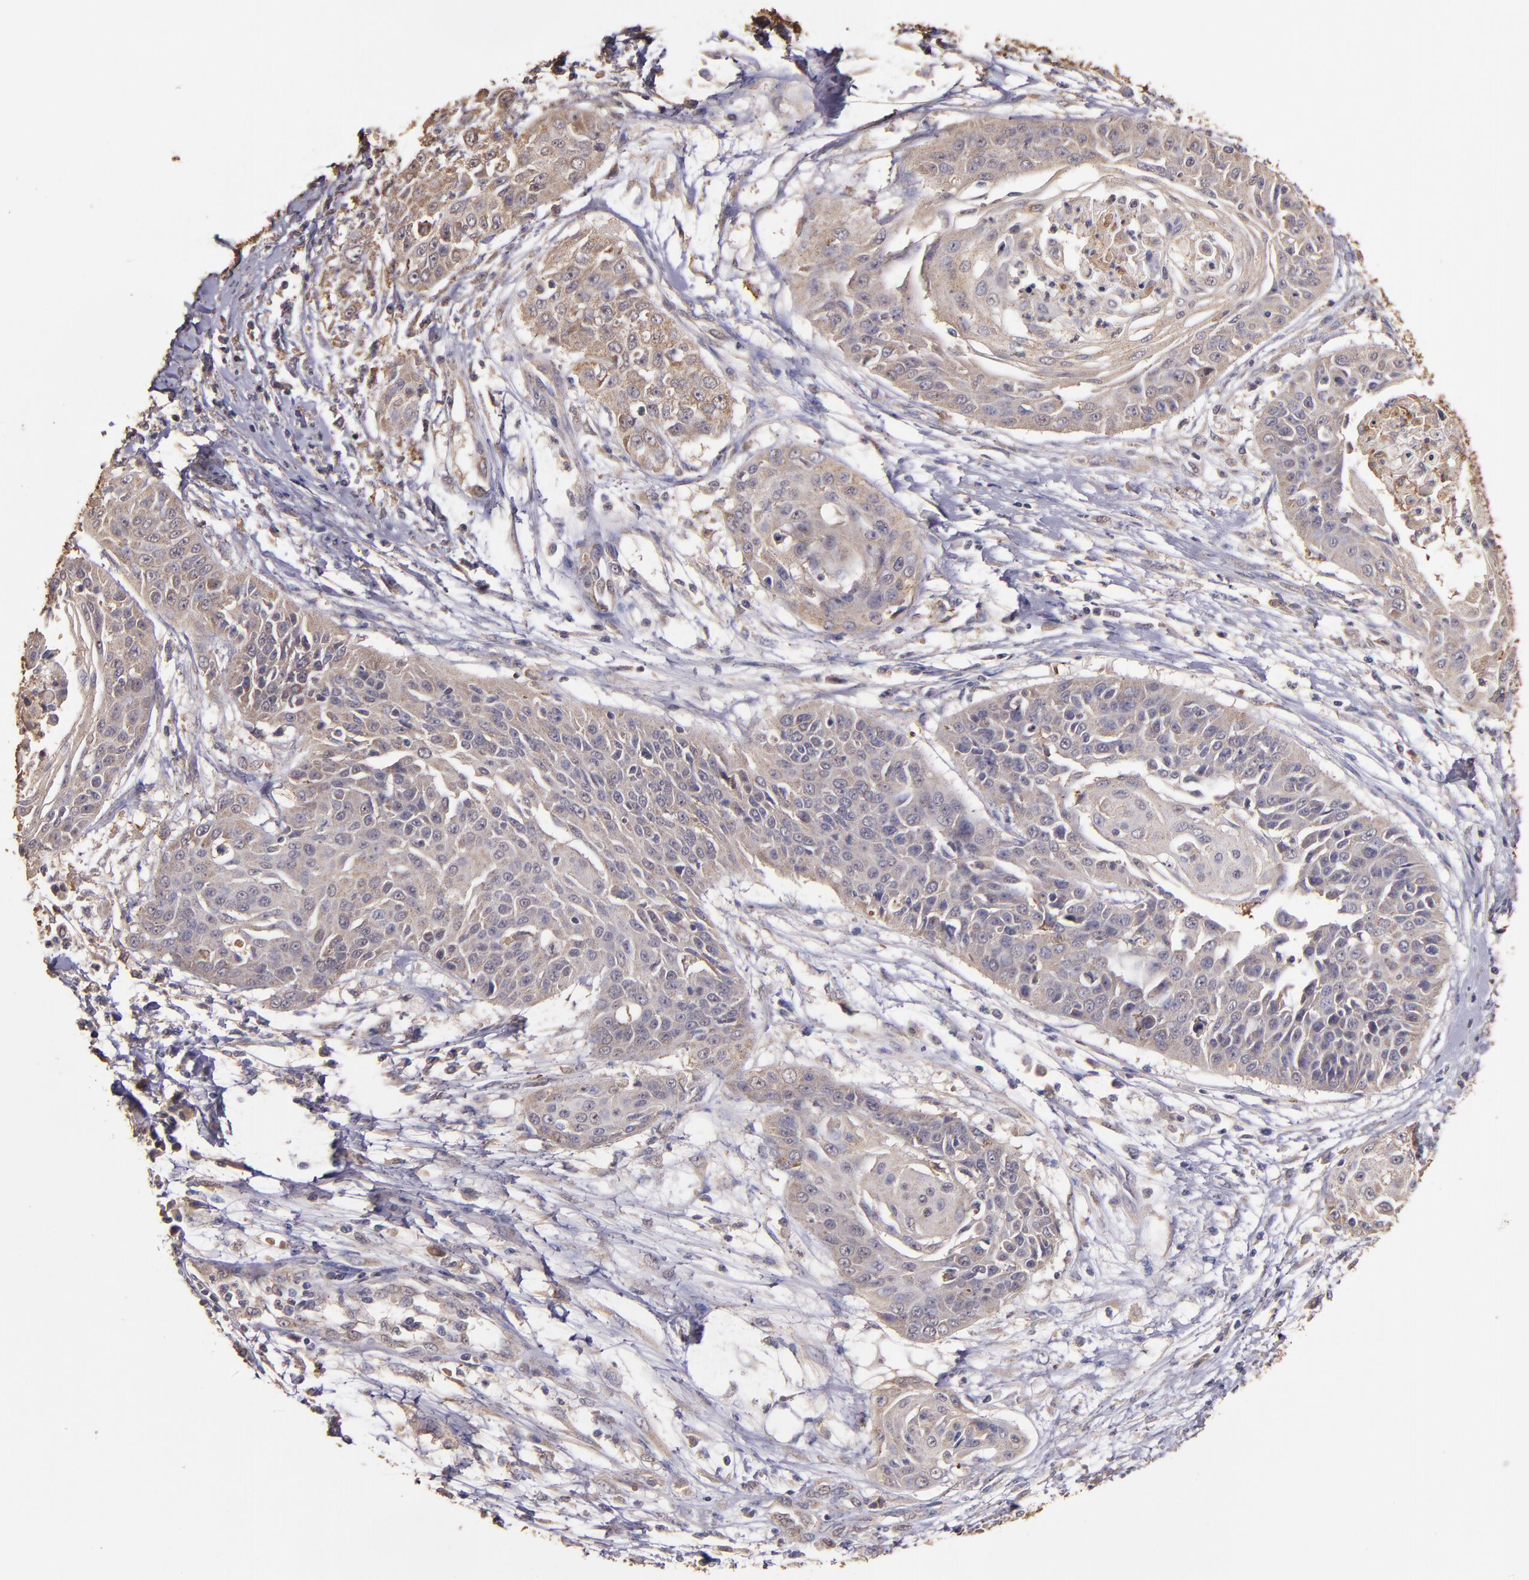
{"staining": {"intensity": "weak", "quantity": ">75%", "location": "cytoplasmic/membranous"}, "tissue": "cervical cancer", "cell_type": "Tumor cells", "image_type": "cancer", "snomed": [{"axis": "morphology", "description": "Squamous cell carcinoma, NOS"}, {"axis": "topography", "description": "Cervix"}], "caption": "Weak cytoplasmic/membranous protein positivity is appreciated in about >75% of tumor cells in cervical cancer.", "gene": "HECTD1", "patient": {"sex": "female", "age": 64}}